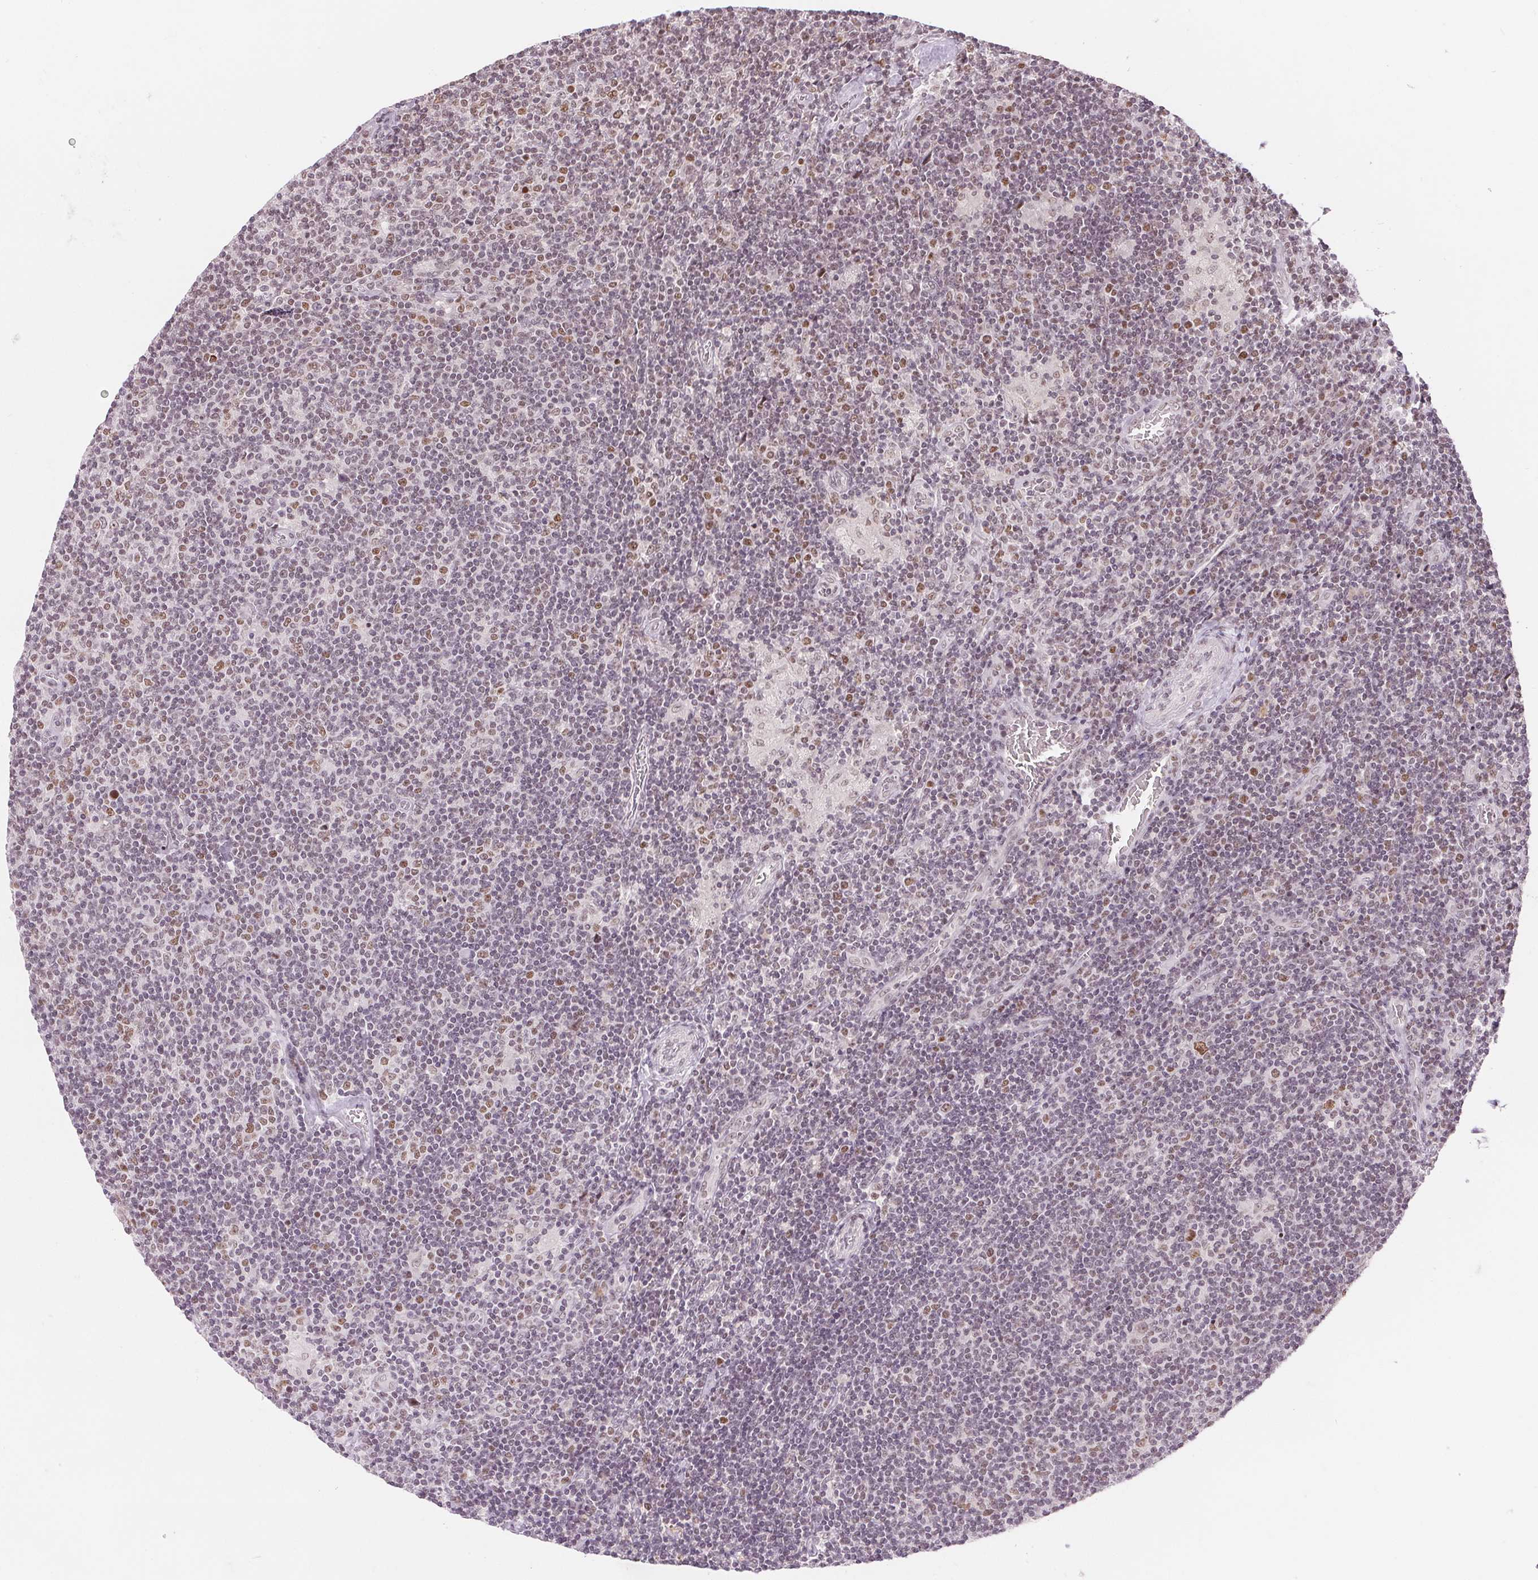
{"staining": {"intensity": "moderate", "quantity": ">75%", "location": "nuclear"}, "tissue": "lymphoma", "cell_type": "Tumor cells", "image_type": "cancer", "snomed": [{"axis": "morphology", "description": "Hodgkin's disease, NOS"}, {"axis": "topography", "description": "Lymph node"}], "caption": "Hodgkin's disease was stained to show a protein in brown. There is medium levels of moderate nuclear expression in about >75% of tumor cells. (IHC, brightfield microscopy, high magnification).", "gene": "DEK", "patient": {"sex": "male", "age": 40}}